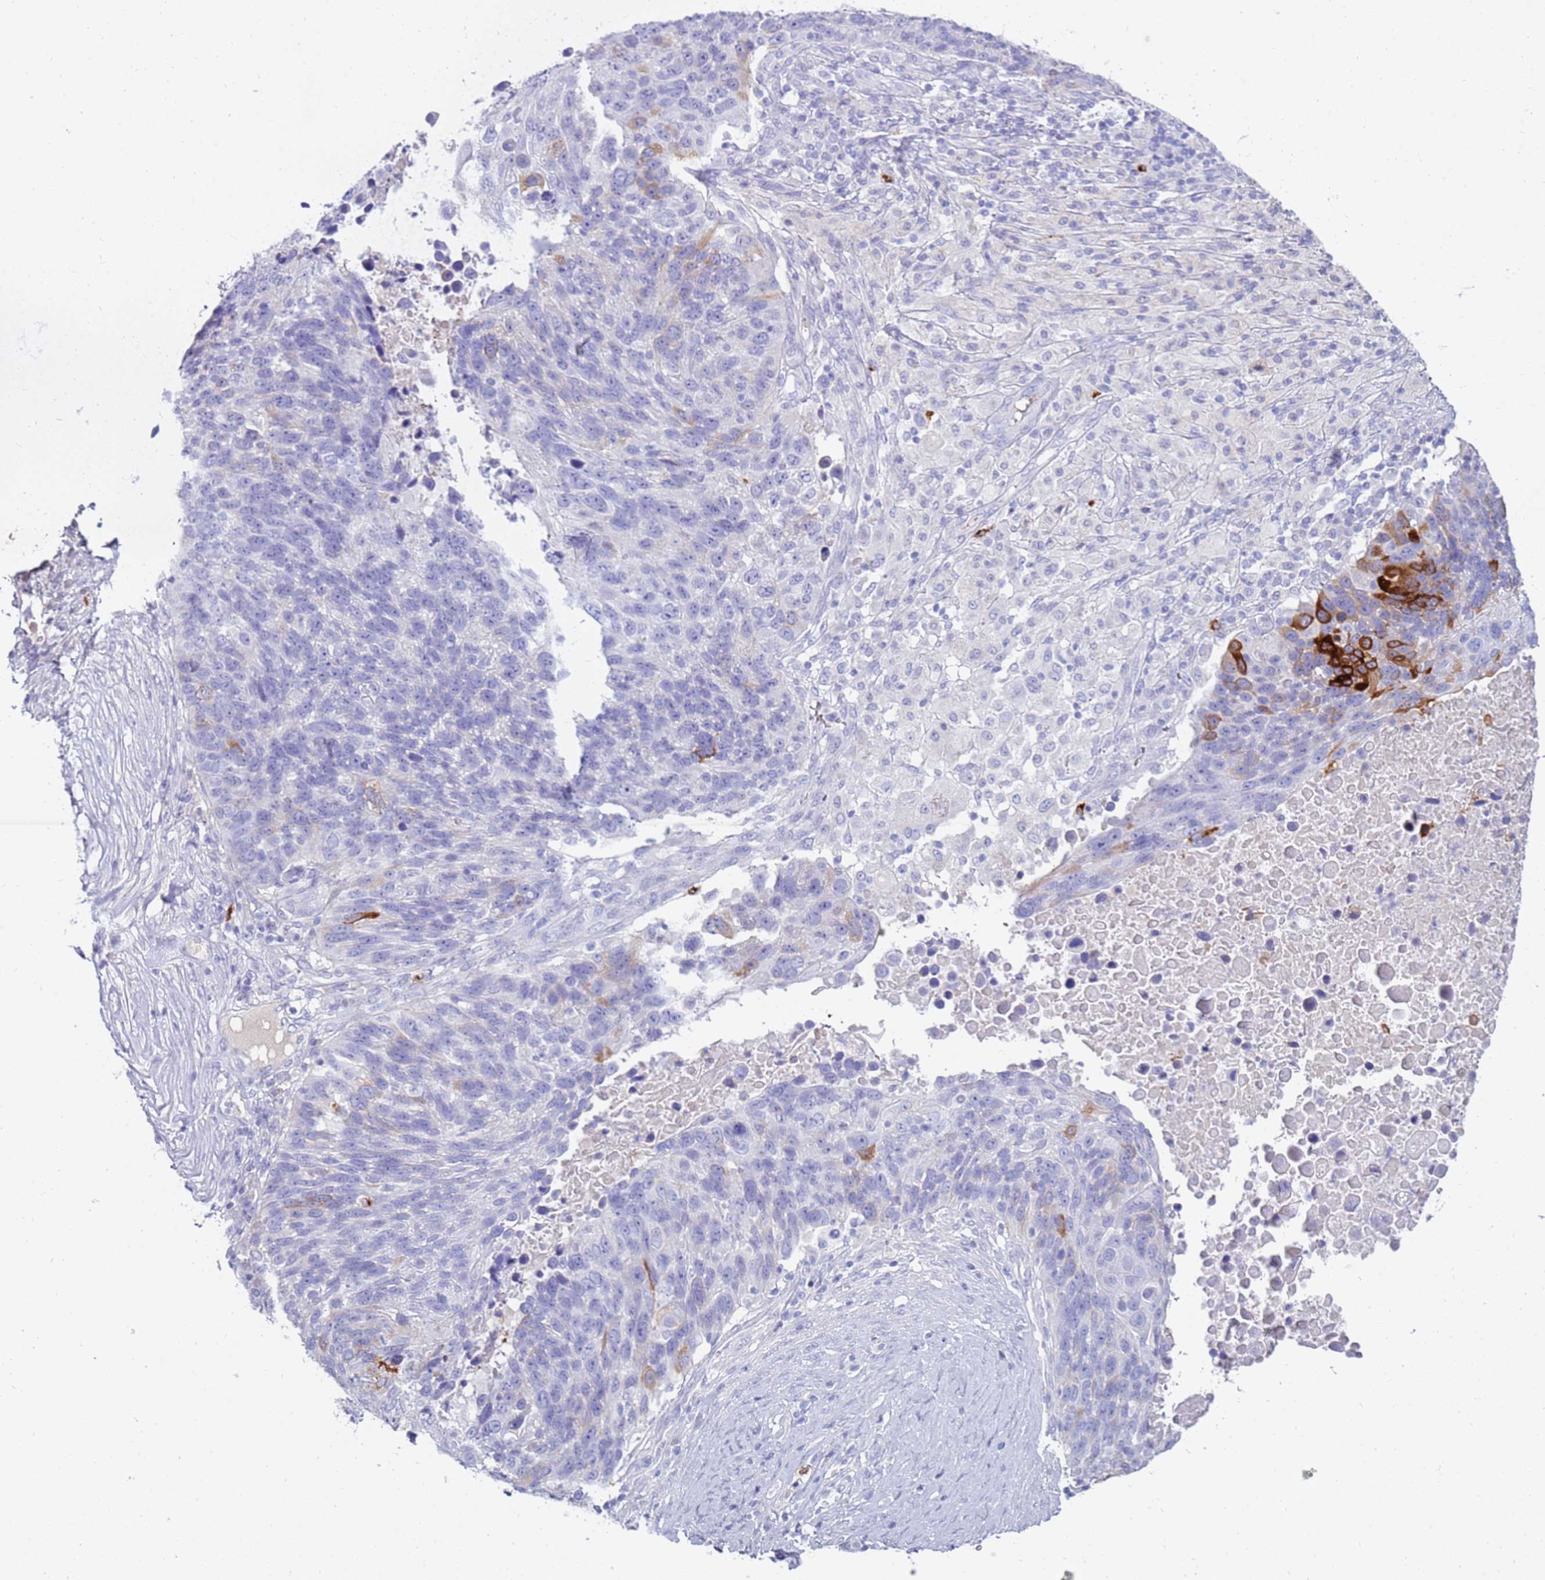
{"staining": {"intensity": "strong", "quantity": "<25%", "location": "cytoplasmic/membranous"}, "tissue": "lung cancer", "cell_type": "Tumor cells", "image_type": "cancer", "snomed": [{"axis": "morphology", "description": "Normal tissue, NOS"}, {"axis": "morphology", "description": "Squamous cell carcinoma, NOS"}, {"axis": "topography", "description": "Lymph node"}, {"axis": "topography", "description": "Lung"}], "caption": "Lung cancer stained with a protein marker exhibits strong staining in tumor cells.", "gene": "EVPLL", "patient": {"sex": "male", "age": 66}}